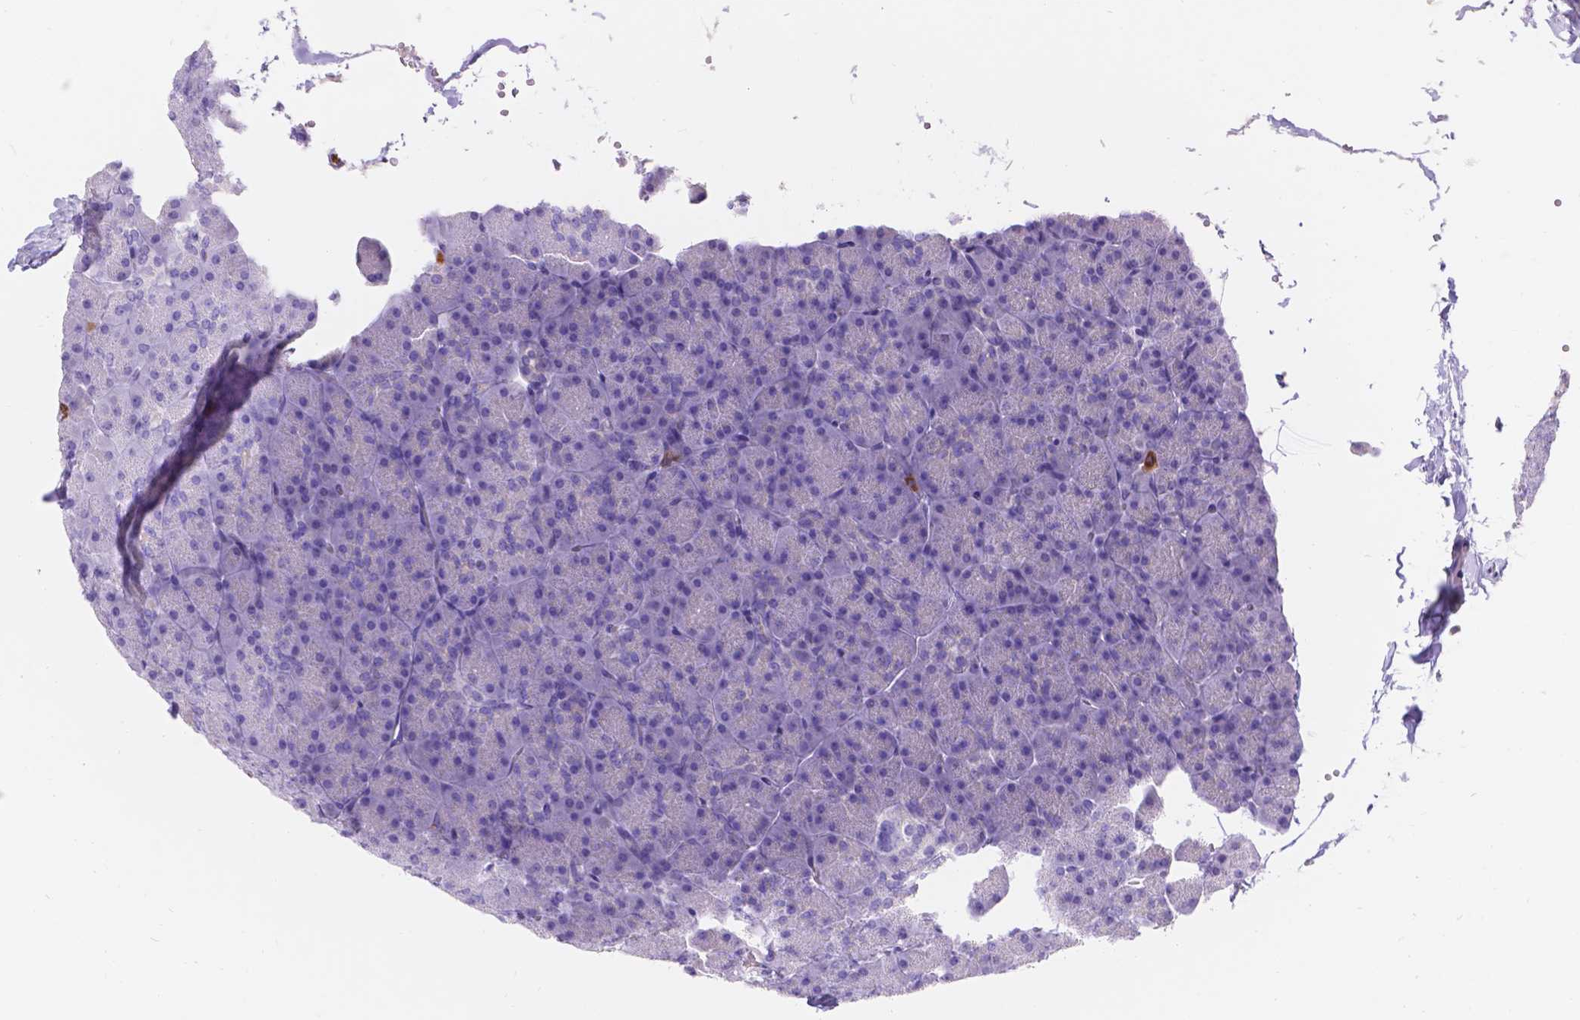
{"staining": {"intensity": "negative", "quantity": "none", "location": "none"}, "tissue": "carcinoid", "cell_type": "Tumor cells", "image_type": "cancer", "snomed": [{"axis": "morphology", "description": "Normal tissue, NOS"}, {"axis": "morphology", "description": "Carcinoid, malignant, NOS"}, {"axis": "topography", "description": "Pancreas"}], "caption": "IHC image of neoplastic tissue: carcinoid stained with DAB (3,3'-diaminobenzidine) demonstrates no significant protein positivity in tumor cells.", "gene": "GNRHR", "patient": {"sex": "male", "age": 36}}